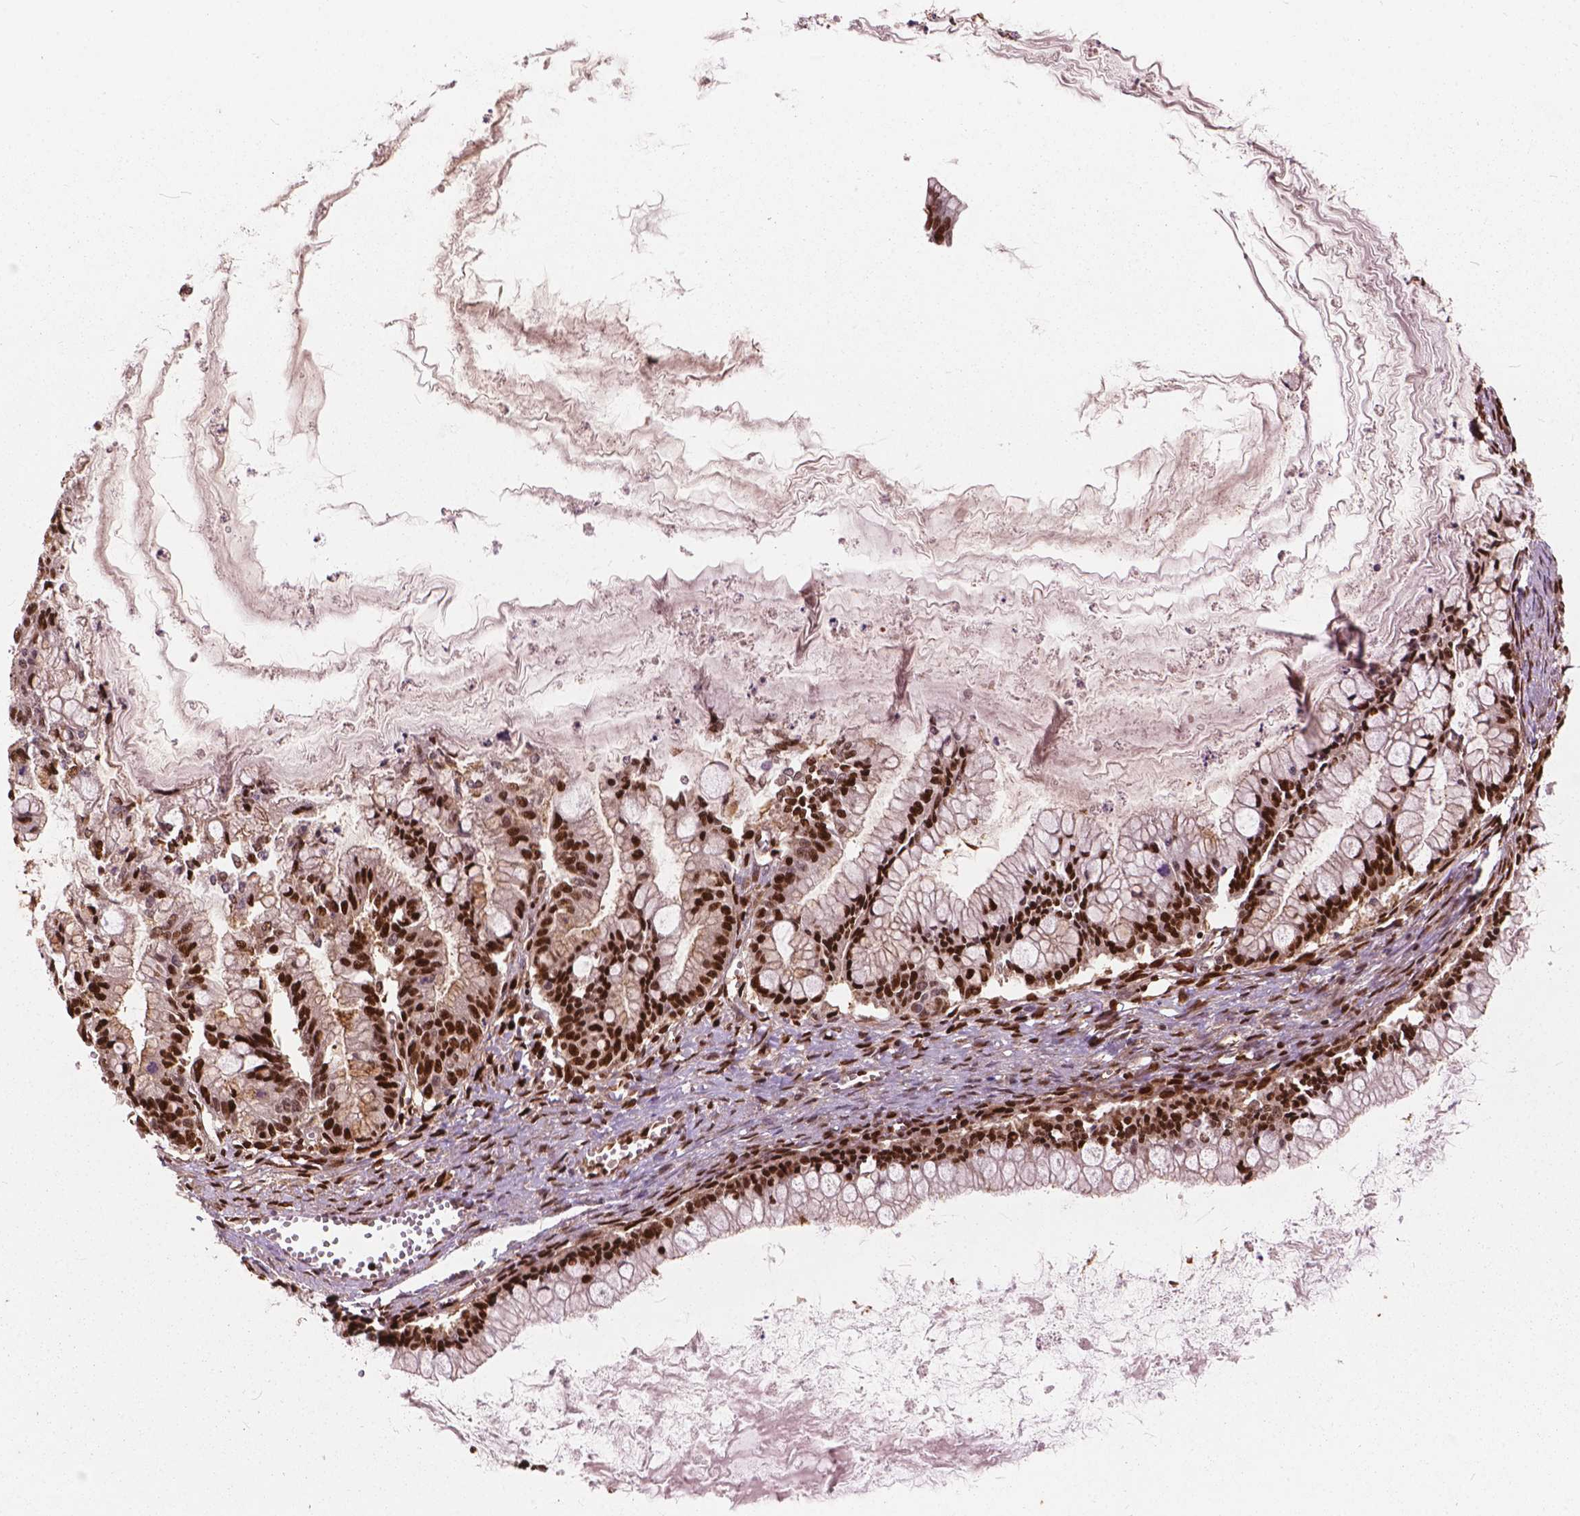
{"staining": {"intensity": "strong", "quantity": ">75%", "location": "nuclear"}, "tissue": "ovarian cancer", "cell_type": "Tumor cells", "image_type": "cancer", "snomed": [{"axis": "morphology", "description": "Cystadenocarcinoma, mucinous, NOS"}, {"axis": "topography", "description": "Ovary"}], "caption": "Protein expression analysis of human ovarian cancer reveals strong nuclear expression in about >75% of tumor cells.", "gene": "ANP32B", "patient": {"sex": "female", "age": 67}}